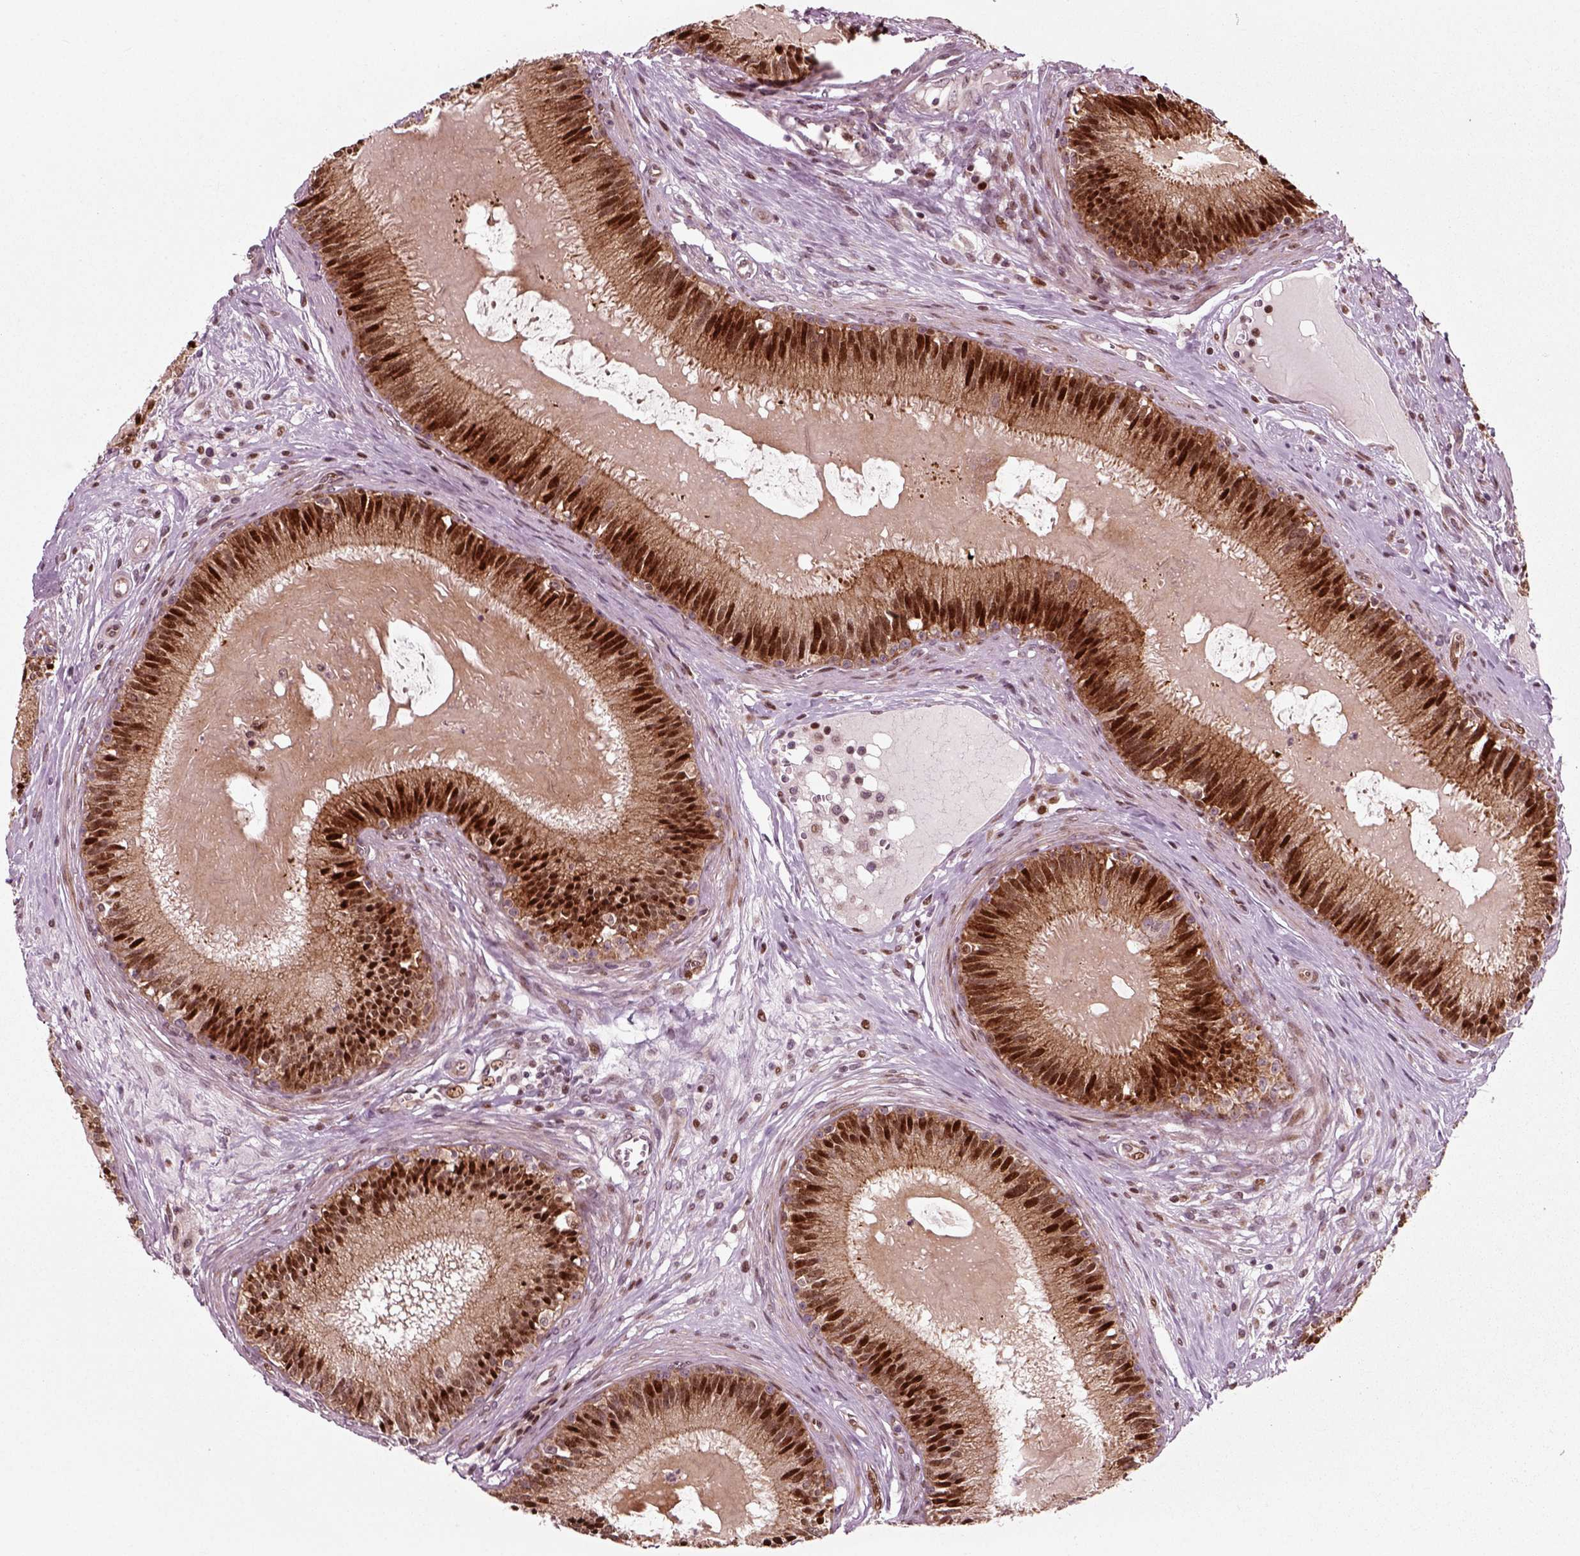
{"staining": {"intensity": "strong", "quantity": "25%-75%", "location": "cytoplasmic/membranous,nuclear"}, "tissue": "epididymis", "cell_type": "Glandular cells", "image_type": "normal", "snomed": [{"axis": "morphology", "description": "Normal tissue, NOS"}, {"axis": "topography", "description": "Epididymis"}], "caption": "Immunohistochemical staining of unremarkable human epididymis exhibits high levels of strong cytoplasmic/membranous,nuclear staining in approximately 25%-75% of glandular cells.", "gene": "CDC14A", "patient": {"sex": "male", "age": 27}}